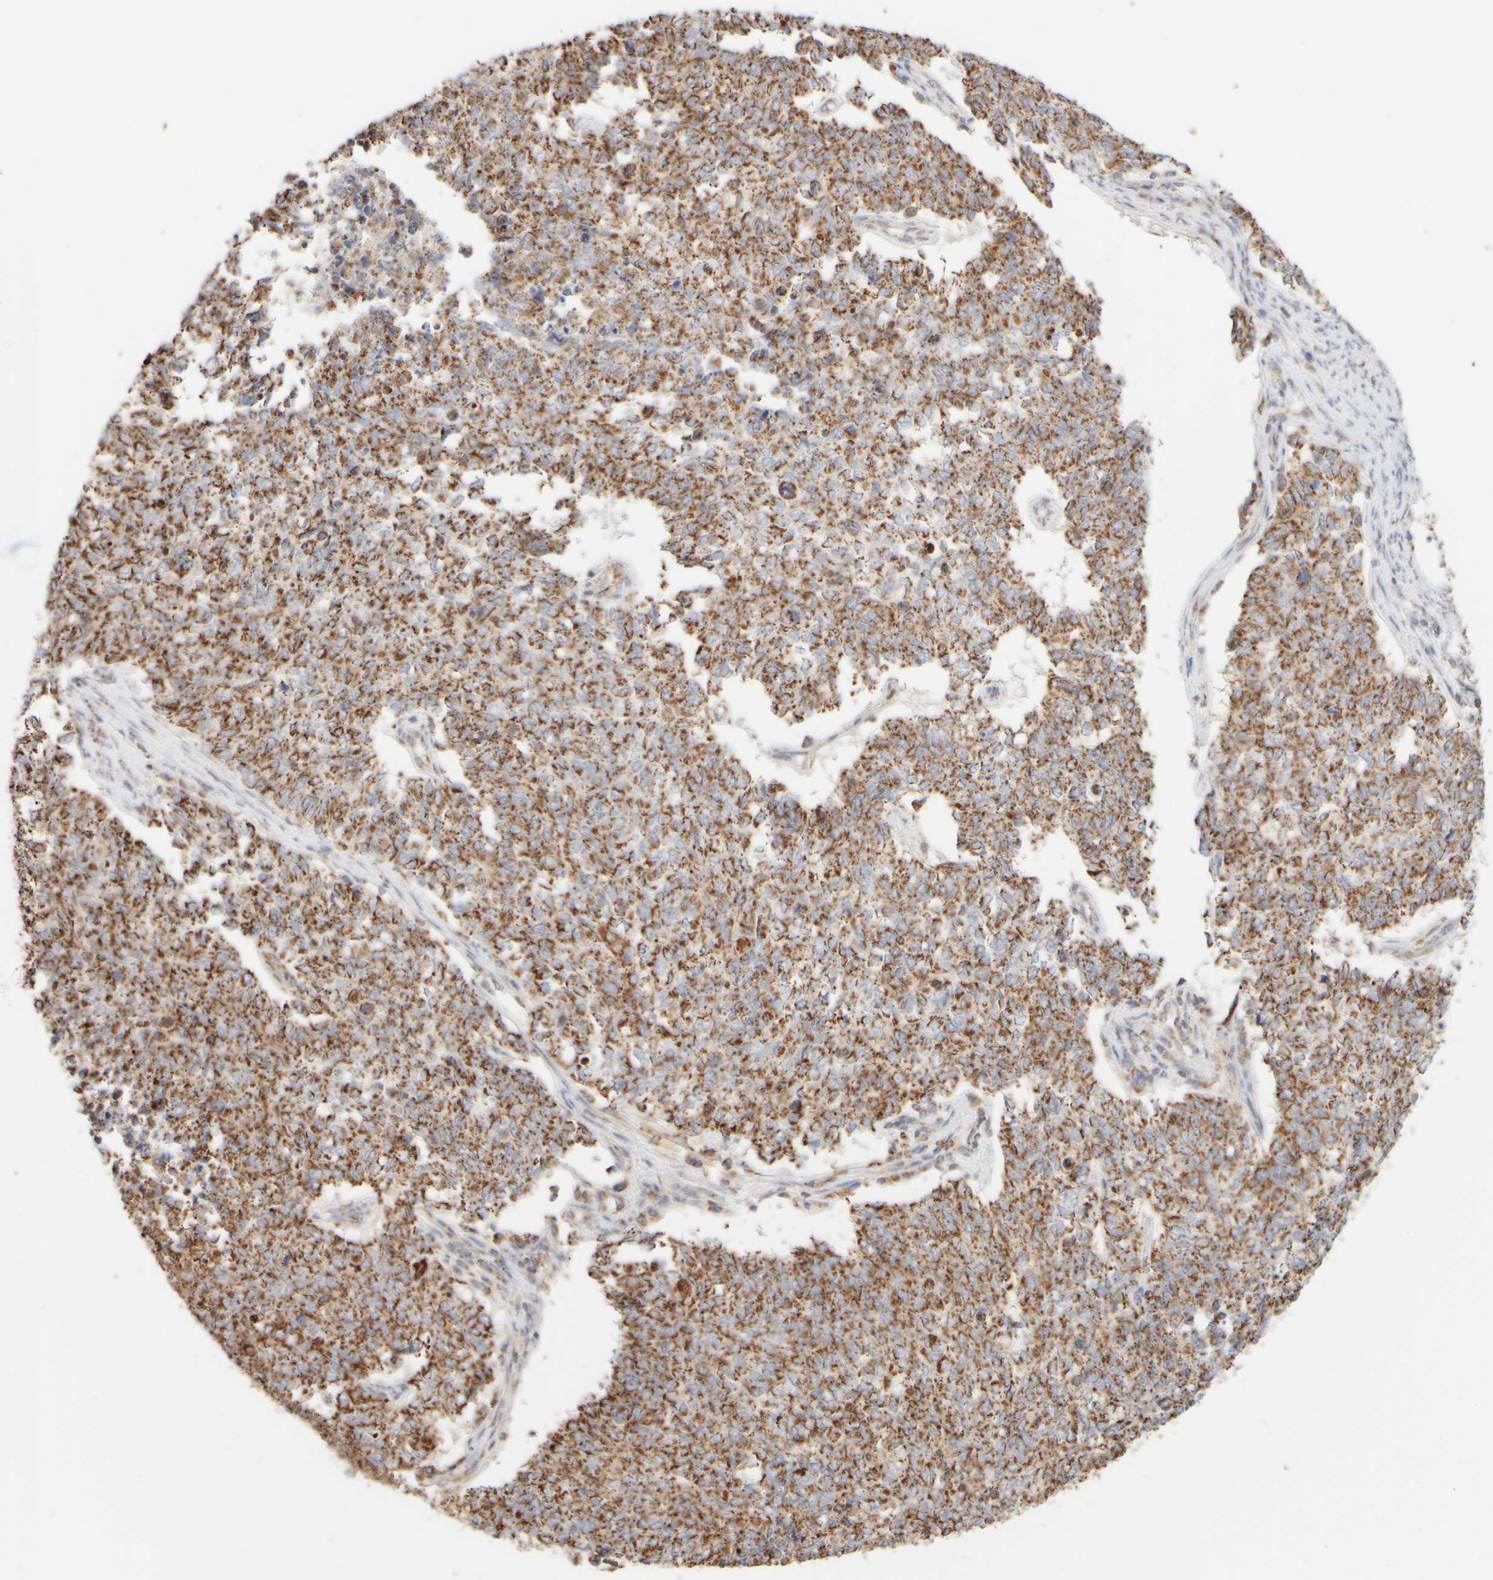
{"staining": {"intensity": "moderate", "quantity": ">75%", "location": "cytoplasmic/membranous"}, "tissue": "cervical cancer", "cell_type": "Tumor cells", "image_type": "cancer", "snomed": [{"axis": "morphology", "description": "Squamous cell carcinoma, NOS"}, {"axis": "topography", "description": "Cervix"}], "caption": "Human cervical cancer (squamous cell carcinoma) stained with a brown dye reveals moderate cytoplasmic/membranous positive expression in approximately >75% of tumor cells.", "gene": "APBB2", "patient": {"sex": "female", "age": 63}}